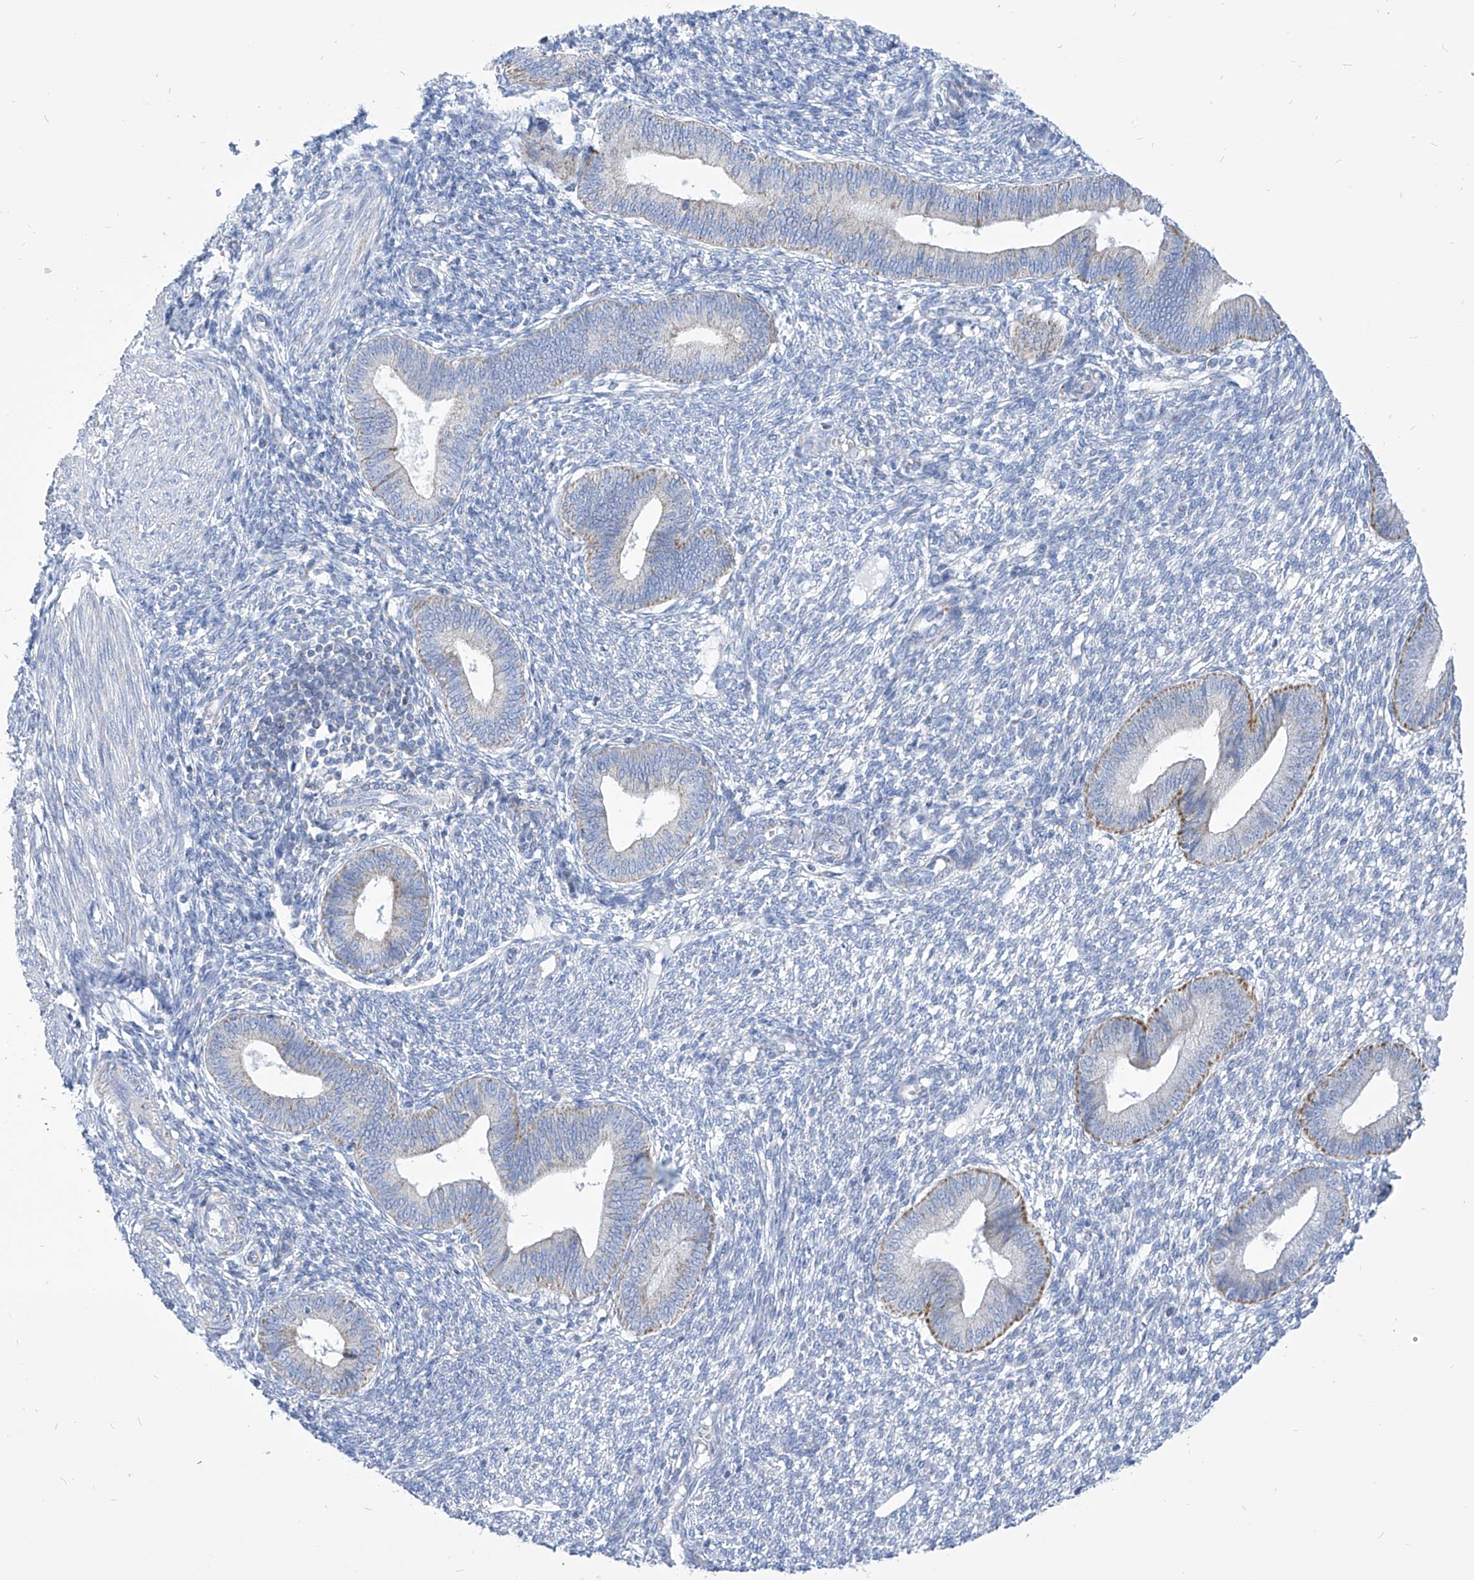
{"staining": {"intensity": "negative", "quantity": "none", "location": "none"}, "tissue": "endometrium", "cell_type": "Cells in endometrial stroma", "image_type": "normal", "snomed": [{"axis": "morphology", "description": "Normal tissue, NOS"}, {"axis": "topography", "description": "Endometrium"}], "caption": "This micrograph is of normal endometrium stained with IHC to label a protein in brown with the nuclei are counter-stained blue. There is no expression in cells in endometrial stroma.", "gene": "COQ3", "patient": {"sex": "female", "age": 46}}